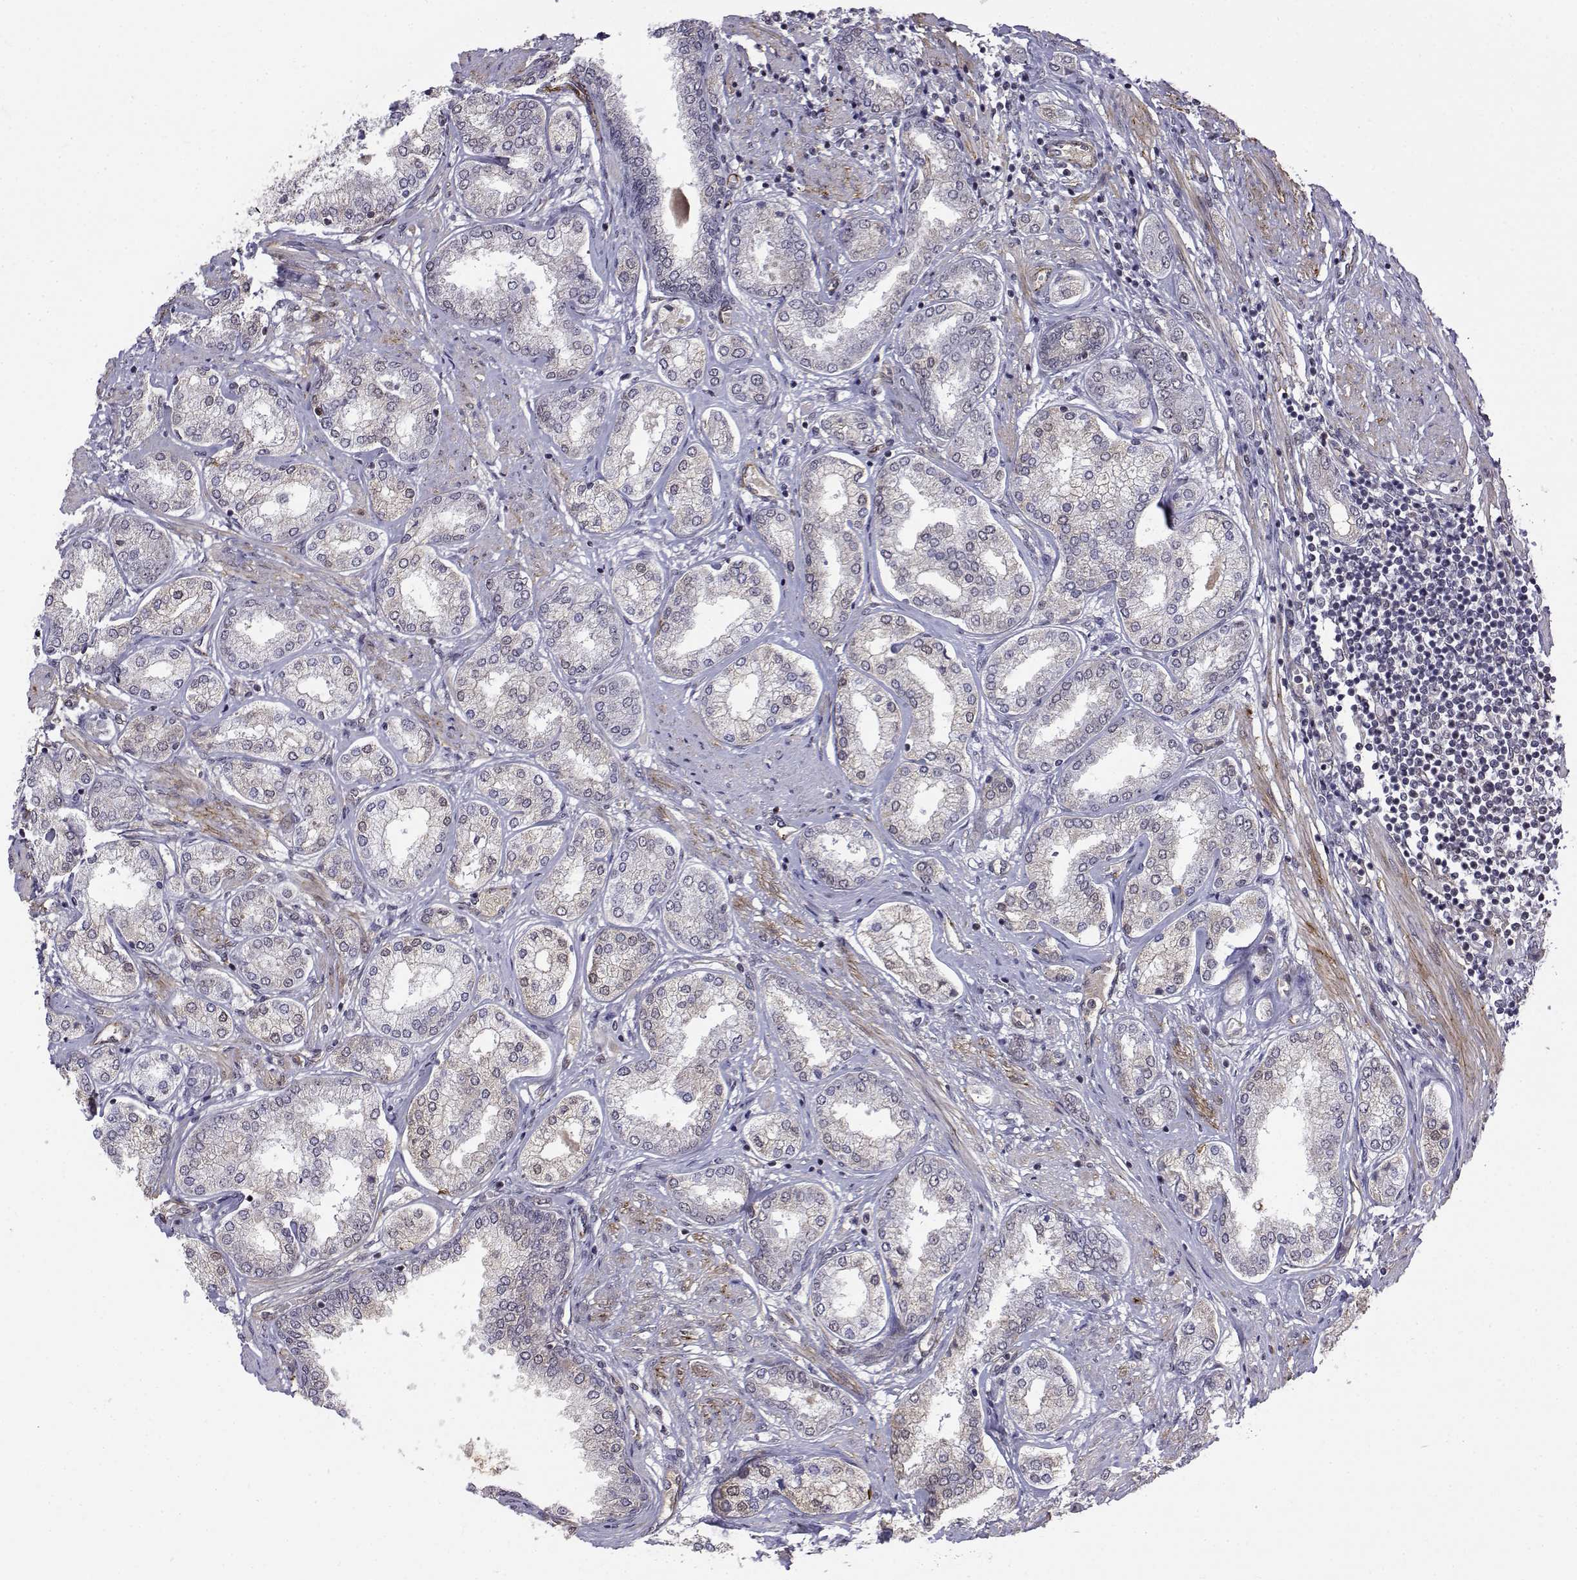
{"staining": {"intensity": "negative", "quantity": "none", "location": "none"}, "tissue": "prostate cancer", "cell_type": "Tumor cells", "image_type": "cancer", "snomed": [{"axis": "morphology", "description": "Adenocarcinoma, NOS"}, {"axis": "topography", "description": "Prostate"}], "caption": "Tumor cells are negative for brown protein staining in prostate cancer.", "gene": "ITGA7", "patient": {"sex": "male", "age": 63}}